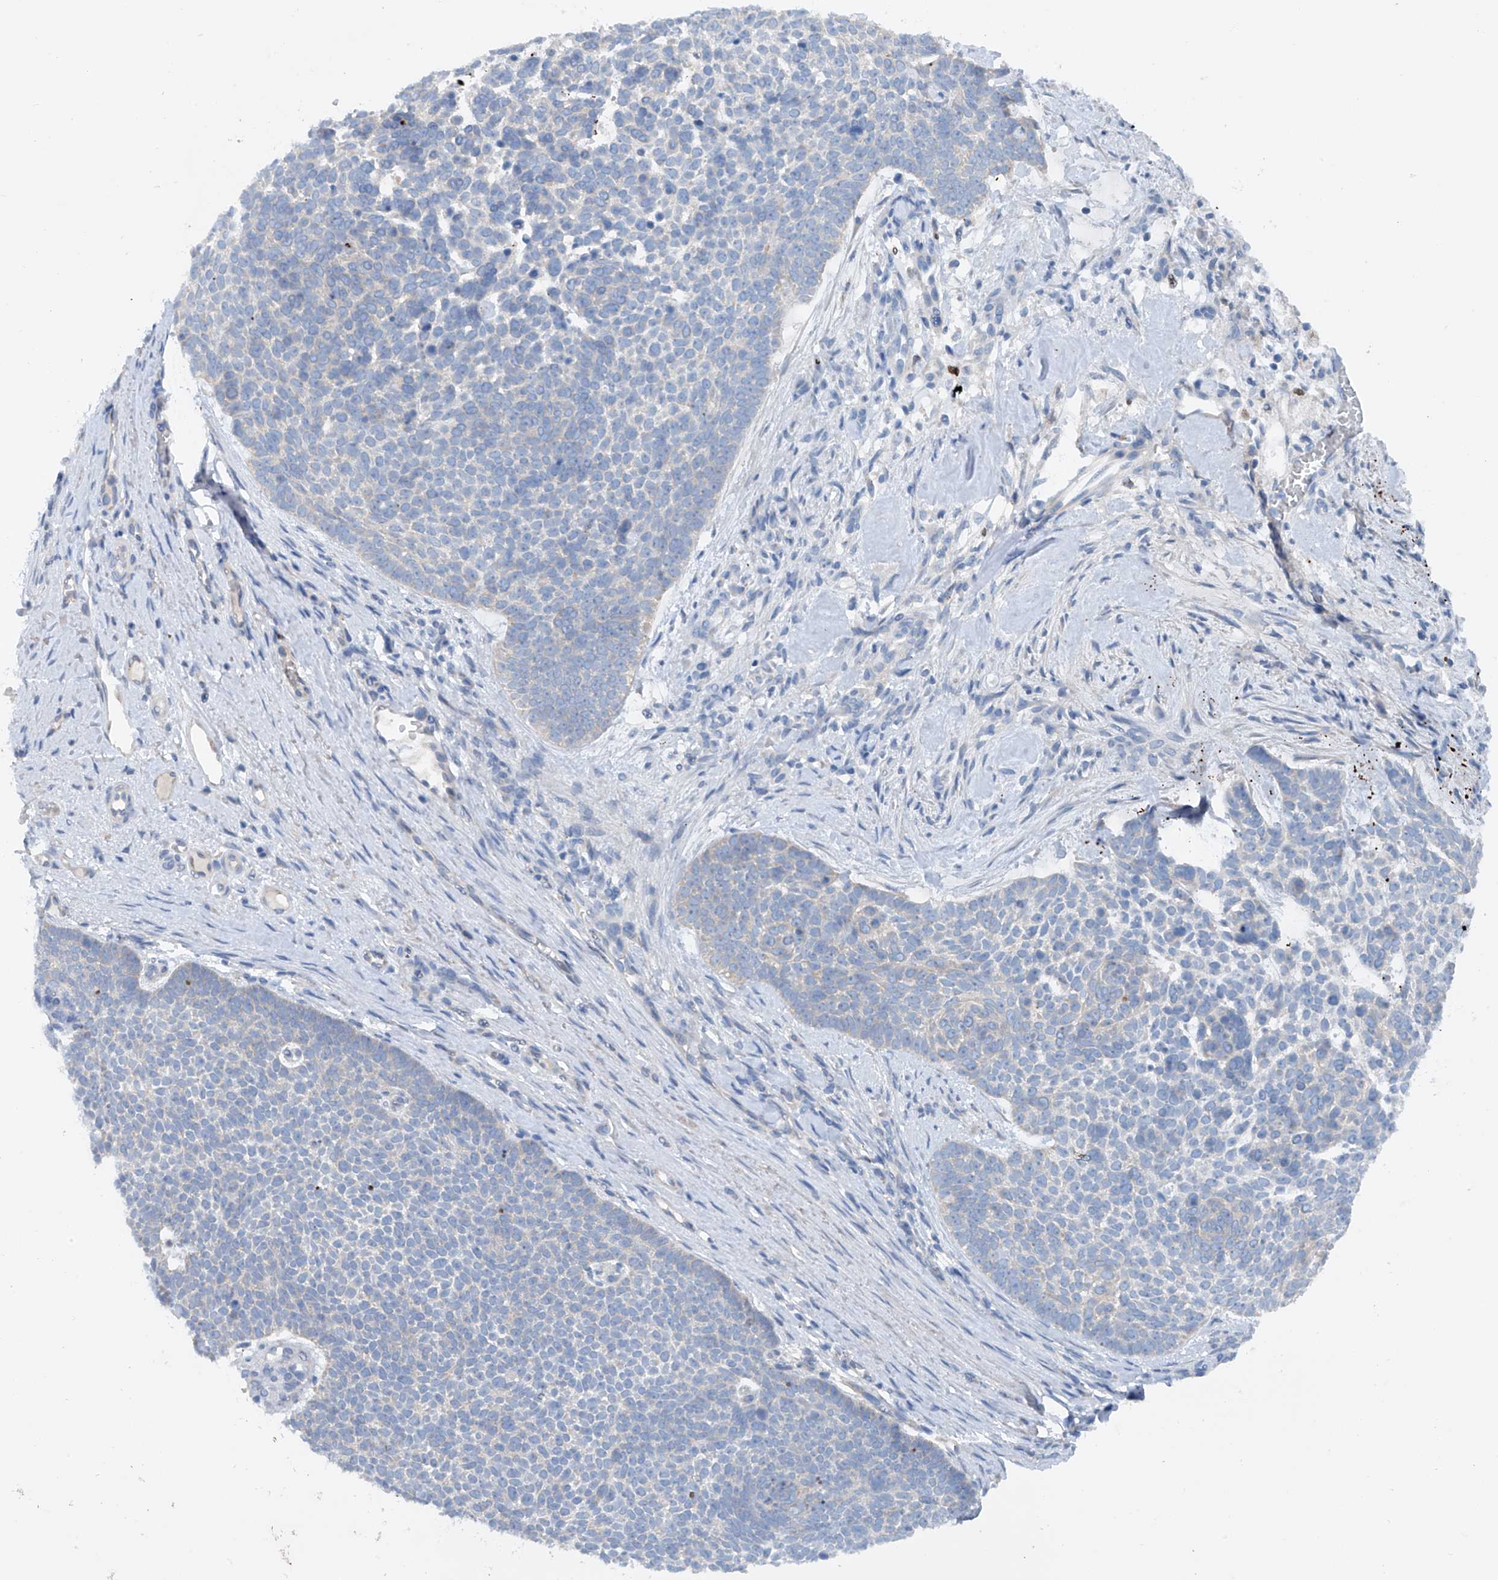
{"staining": {"intensity": "negative", "quantity": "none", "location": "none"}, "tissue": "skin cancer", "cell_type": "Tumor cells", "image_type": "cancer", "snomed": [{"axis": "morphology", "description": "Basal cell carcinoma"}, {"axis": "topography", "description": "Skin"}], "caption": "The immunohistochemistry histopathology image has no significant positivity in tumor cells of skin cancer (basal cell carcinoma) tissue.", "gene": "CEP85L", "patient": {"sex": "female", "age": 81}}